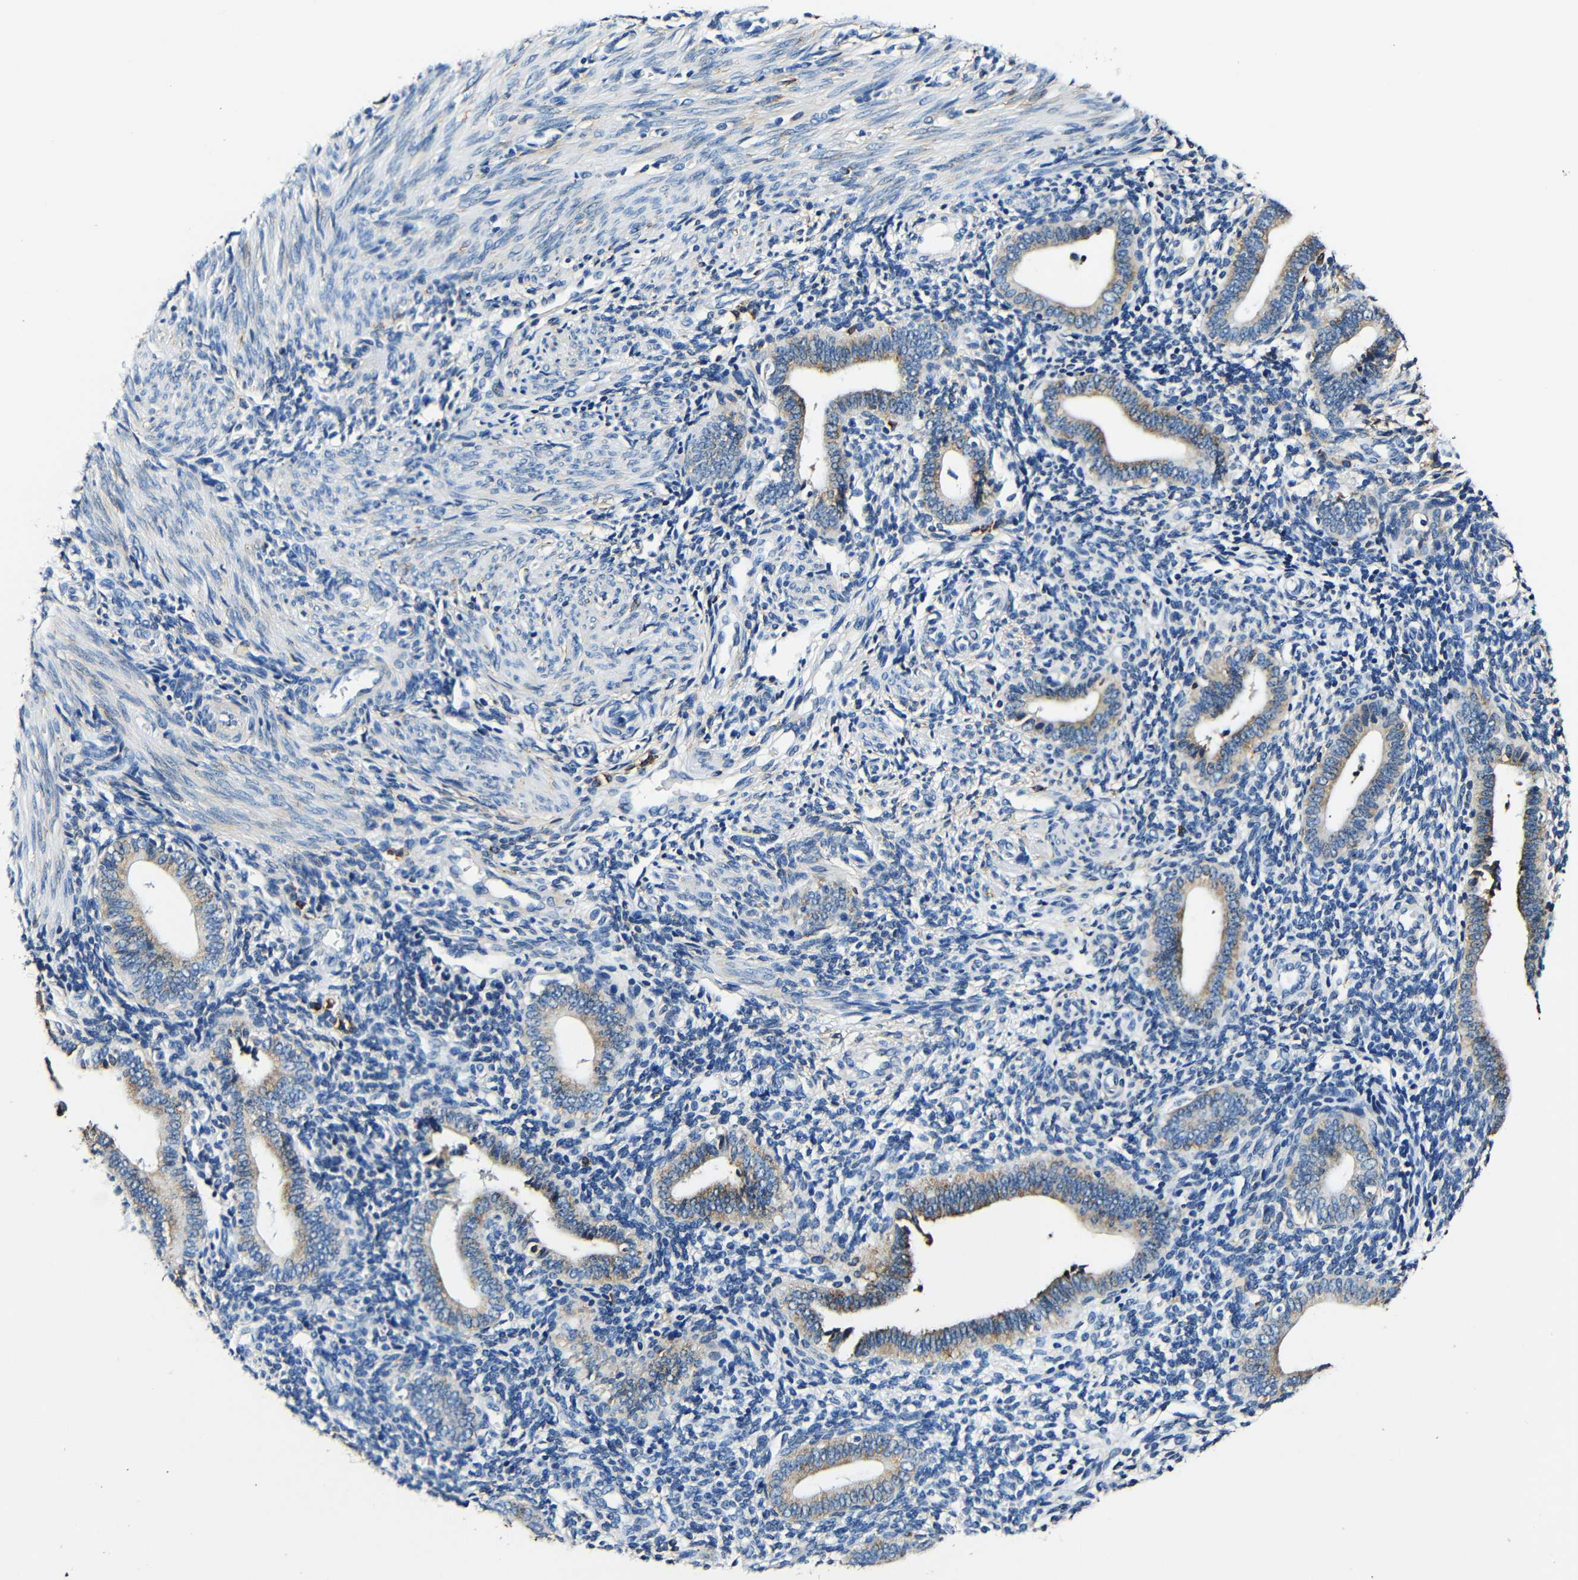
{"staining": {"intensity": "strong", "quantity": "<25%", "location": "cytoplasmic/membranous"}, "tissue": "endometrium", "cell_type": "Cells in endometrial stroma", "image_type": "normal", "snomed": [{"axis": "morphology", "description": "Normal tissue, NOS"}, {"axis": "topography", "description": "Uterus"}, {"axis": "topography", "description": "Endometrium"}], "caption": "Endometrium stained for a protein (brown) exhibits strong cytoplasmic/membranous positive positivity in about <25% of cells in endometrial stroma.", "gene": "RRBP1", "patient": {"sex": "female", "age": 33}}